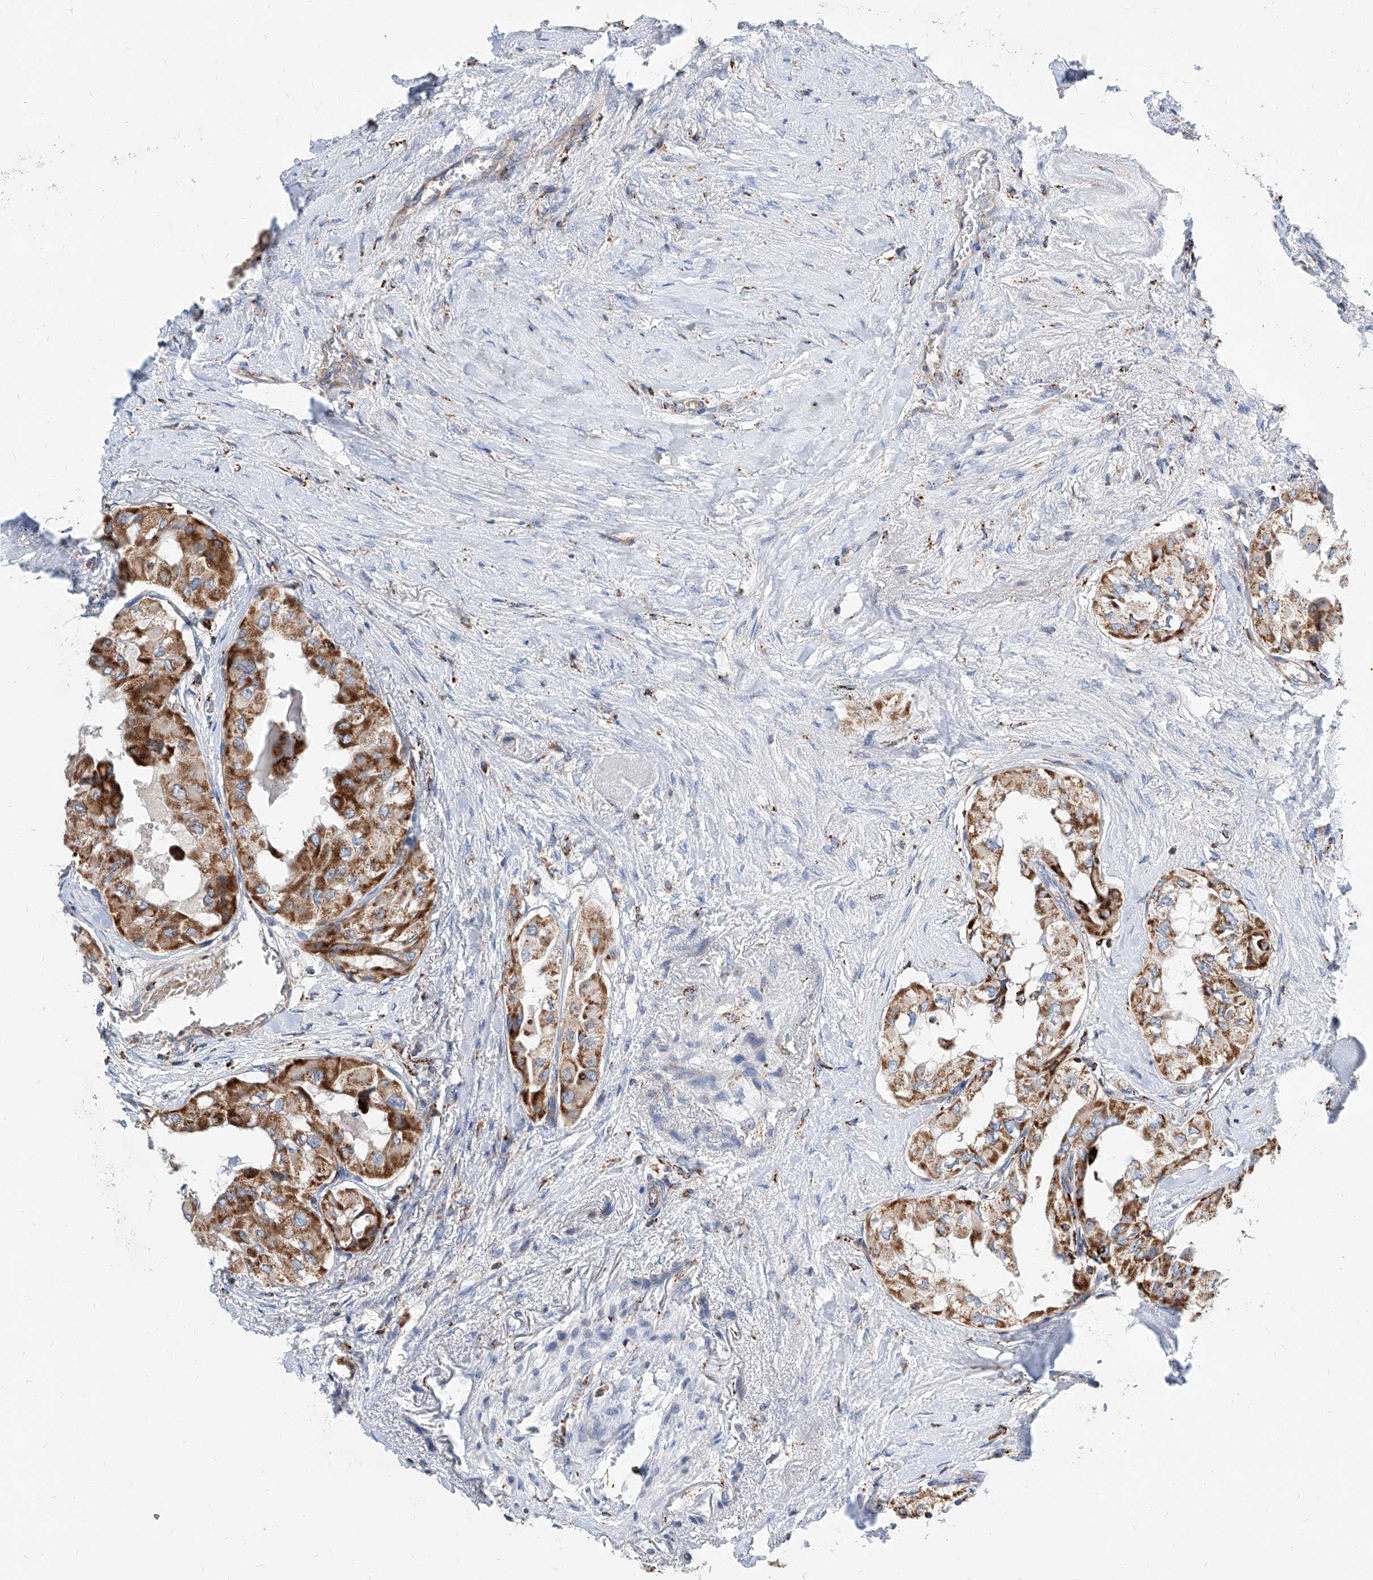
{"staining": {"intensity": "moderate", "quantity": ">75%", "location": "cytoplasmic/membranous"}, "tissue": "thyroid cancer", "cell_type": "Tumor cells", "image_type": "cancer", "snomed": [{"axis": "morphology", "description": "Papillary adenocarcinoma, NOS"}, {"axis": "topography", "description": "Thyroid gland"}], "caption": "Protein staining exhibits moderate cytoplasmic/membranous positivity in approximately >75% of tumor cells in thyroid papillary adenocarcinoma. The protein of interest is stained brown, and the nuclei are stained in blue (DAB (3,3'-diaminobenzidine) IHC with brightfield microscopy, high magnification).", "gene": "CPNE5", "patient": {"sex": "female", "age": 59}}